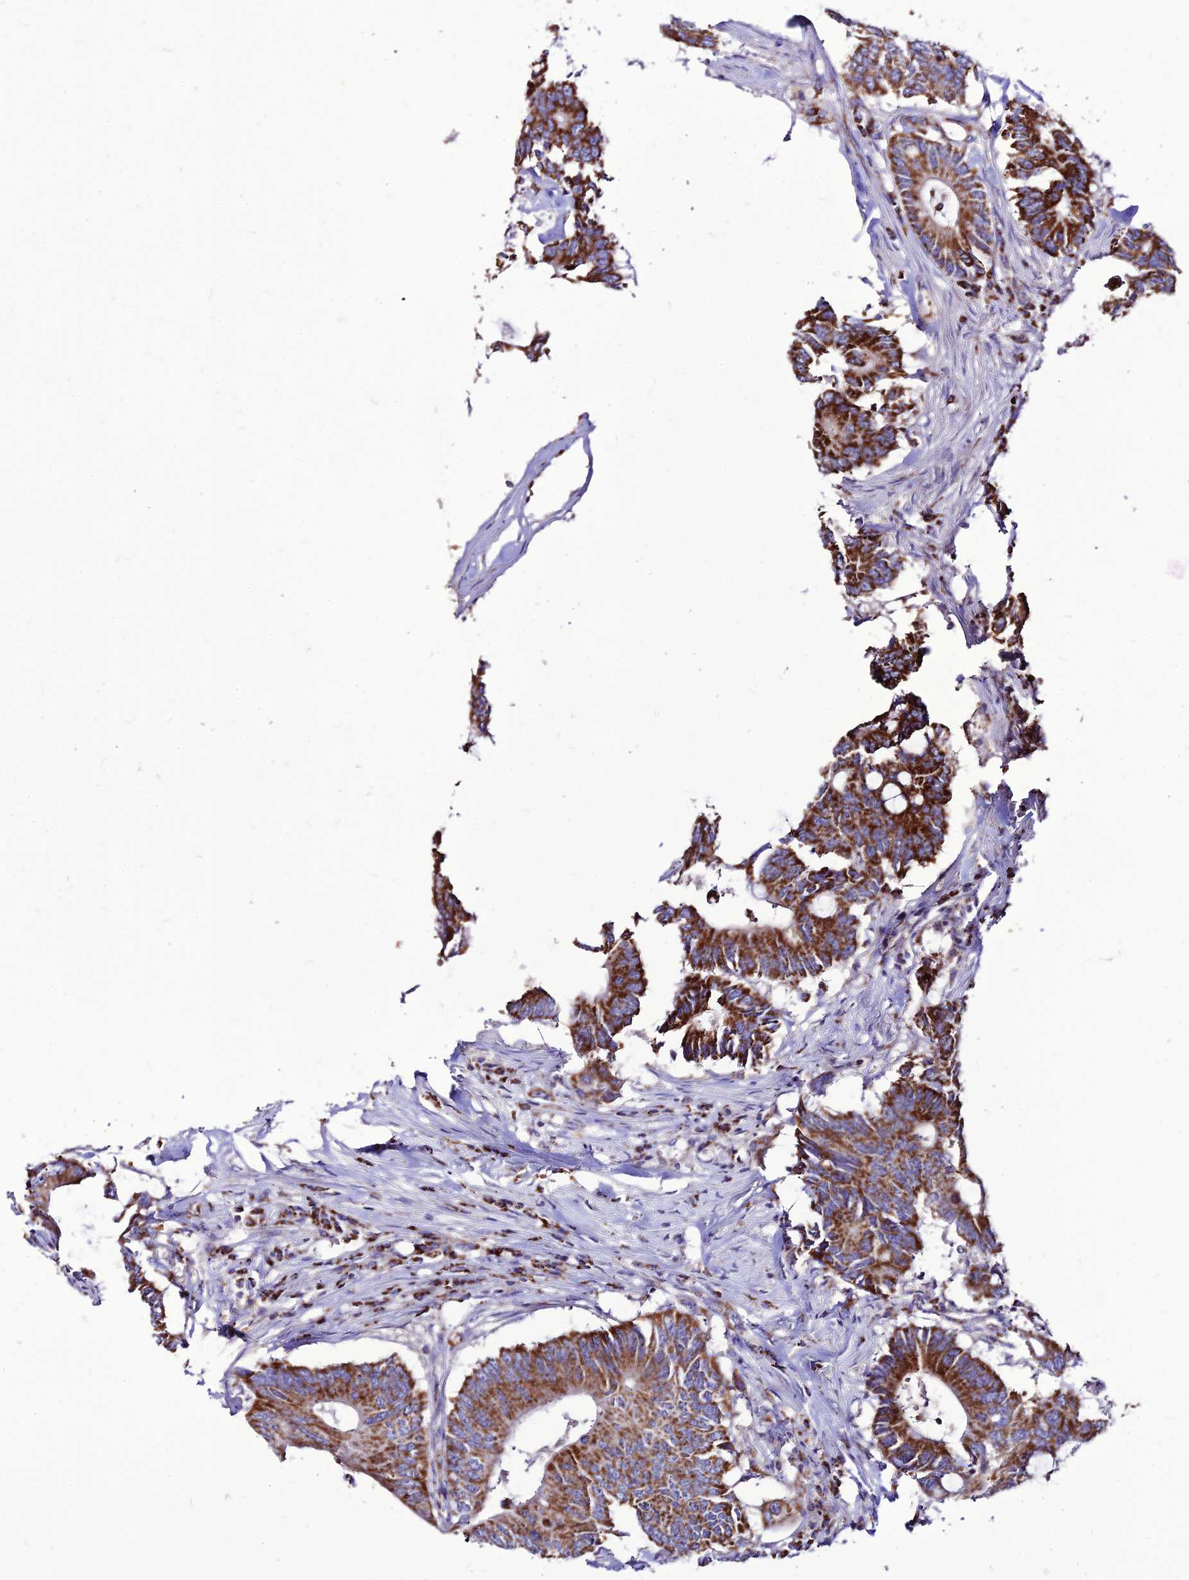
{"staining": {"intensity": "strong", "quantity": ">75%", "location": "cytoplasmic/membranous"}, "tissue": "colorectal cancer", "cell_type": "Tumor cells", "image_type": "cancer", "snomed": [{"axis": "morphology", "description": "Adenocarcinoma, NOS"}, {"axis": "topography", "description": "Colon"}], "caption": "IHC image of neoplastic tissue: human colorectal cancer (adenocarcinoma) stained using immunohistochemistry displays high levels of strong protein expression localized specifically in the cytoplasmic/membranous of tumor cells, appearing as a cytoplasmic/membranous brown color.", "gene": "ECI1", "patient": {"sex": "male", "age": 71}}